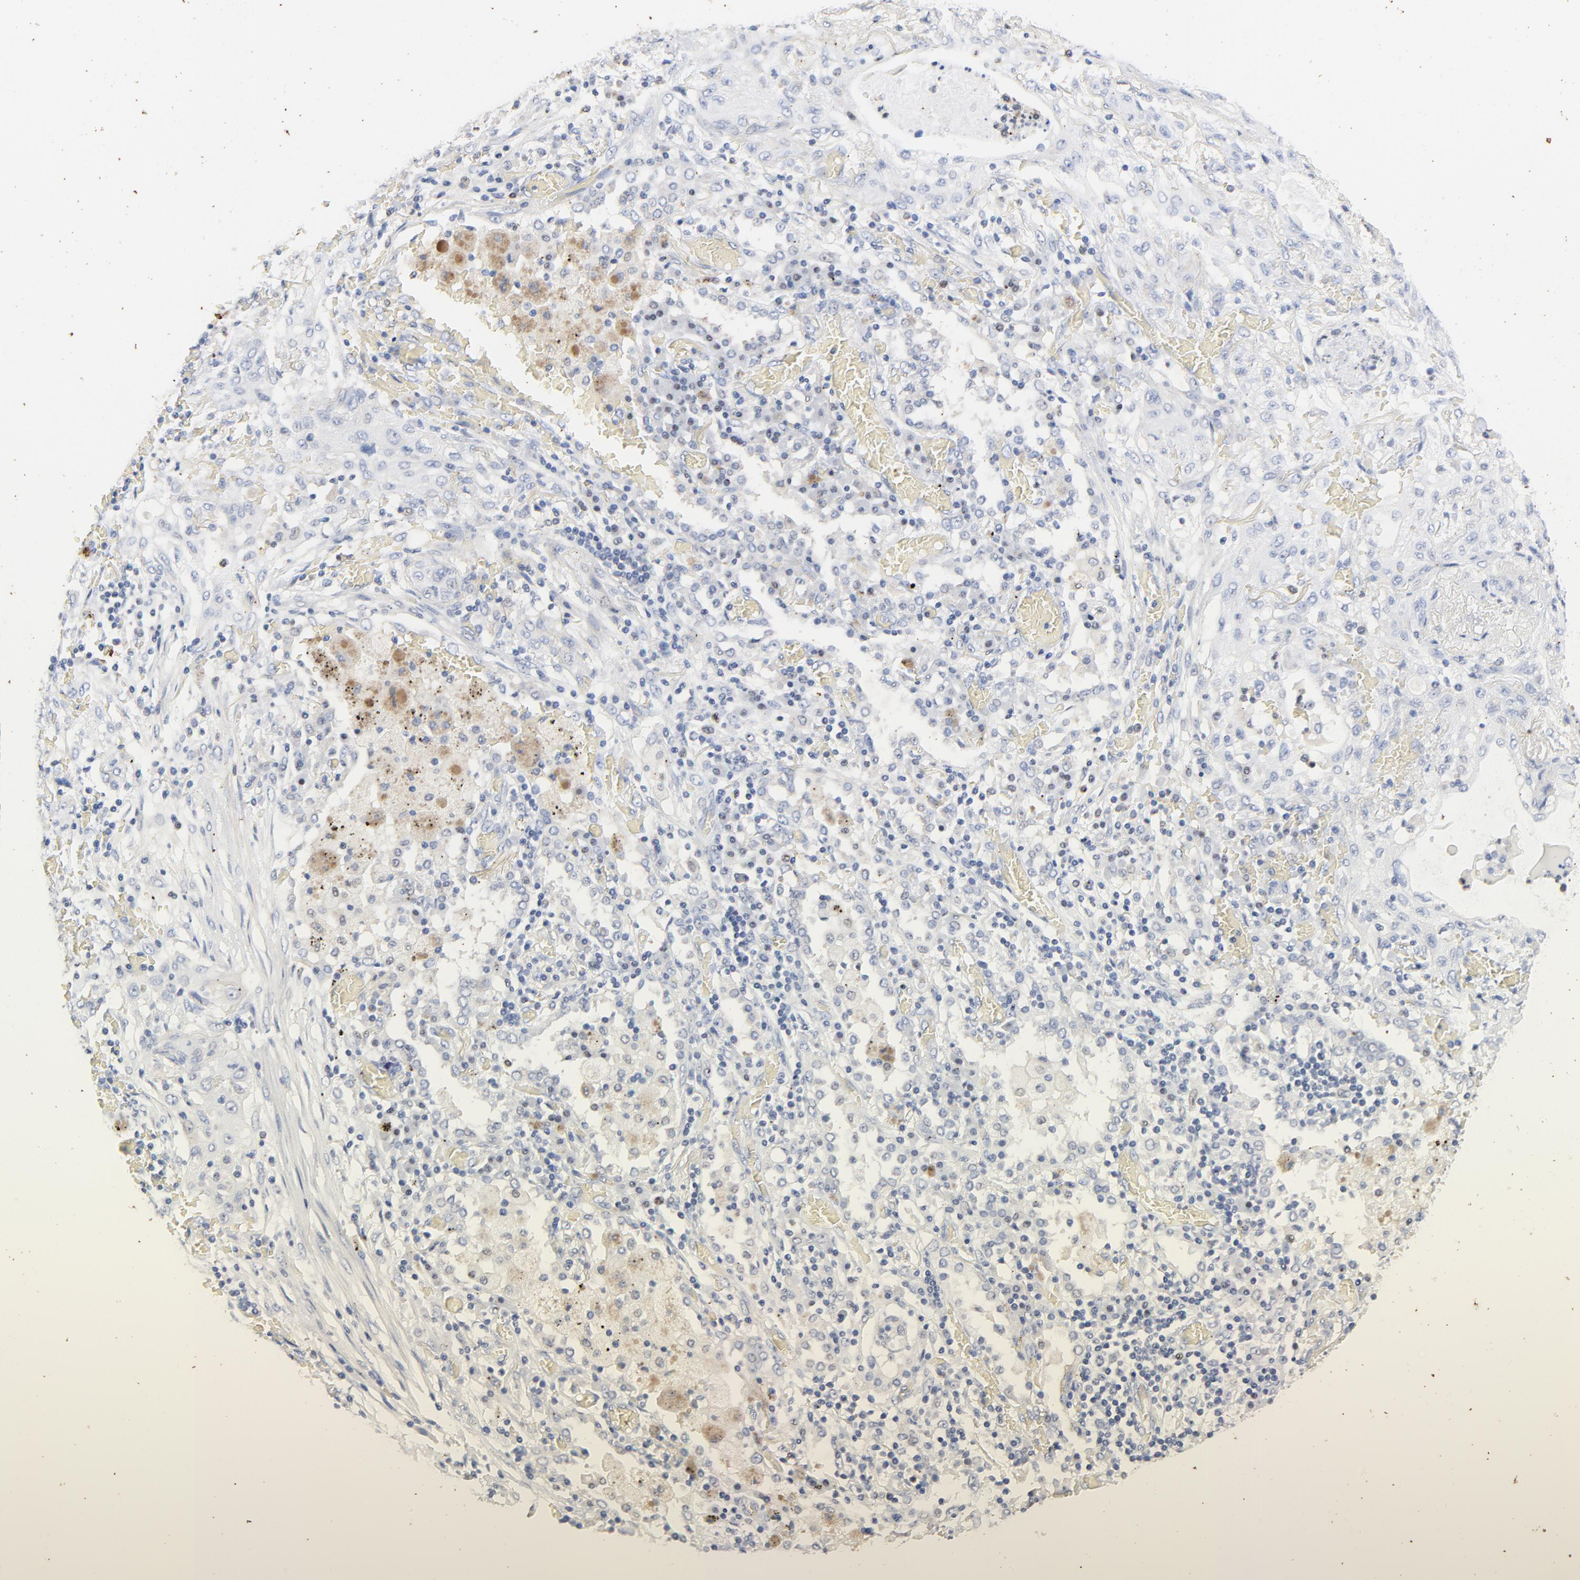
{"staining": {"intensity": "negative", "quantity": "none", "location": "none"}, "tissue": "lung cancer", "cell_type": "Tumor cells", "image_type": "cancer", "snomed": [{"axis": "morphology", "description": "Squamous cell carcinoma, NOS"}, {"axis": "topography", "description": "Lung"}], "caption": "The image exhibits no staining of tumor cells in squamous cell carcinoma (lung).", "gene": "AADAC", "patient": {"sex": "female", "age": 47}}